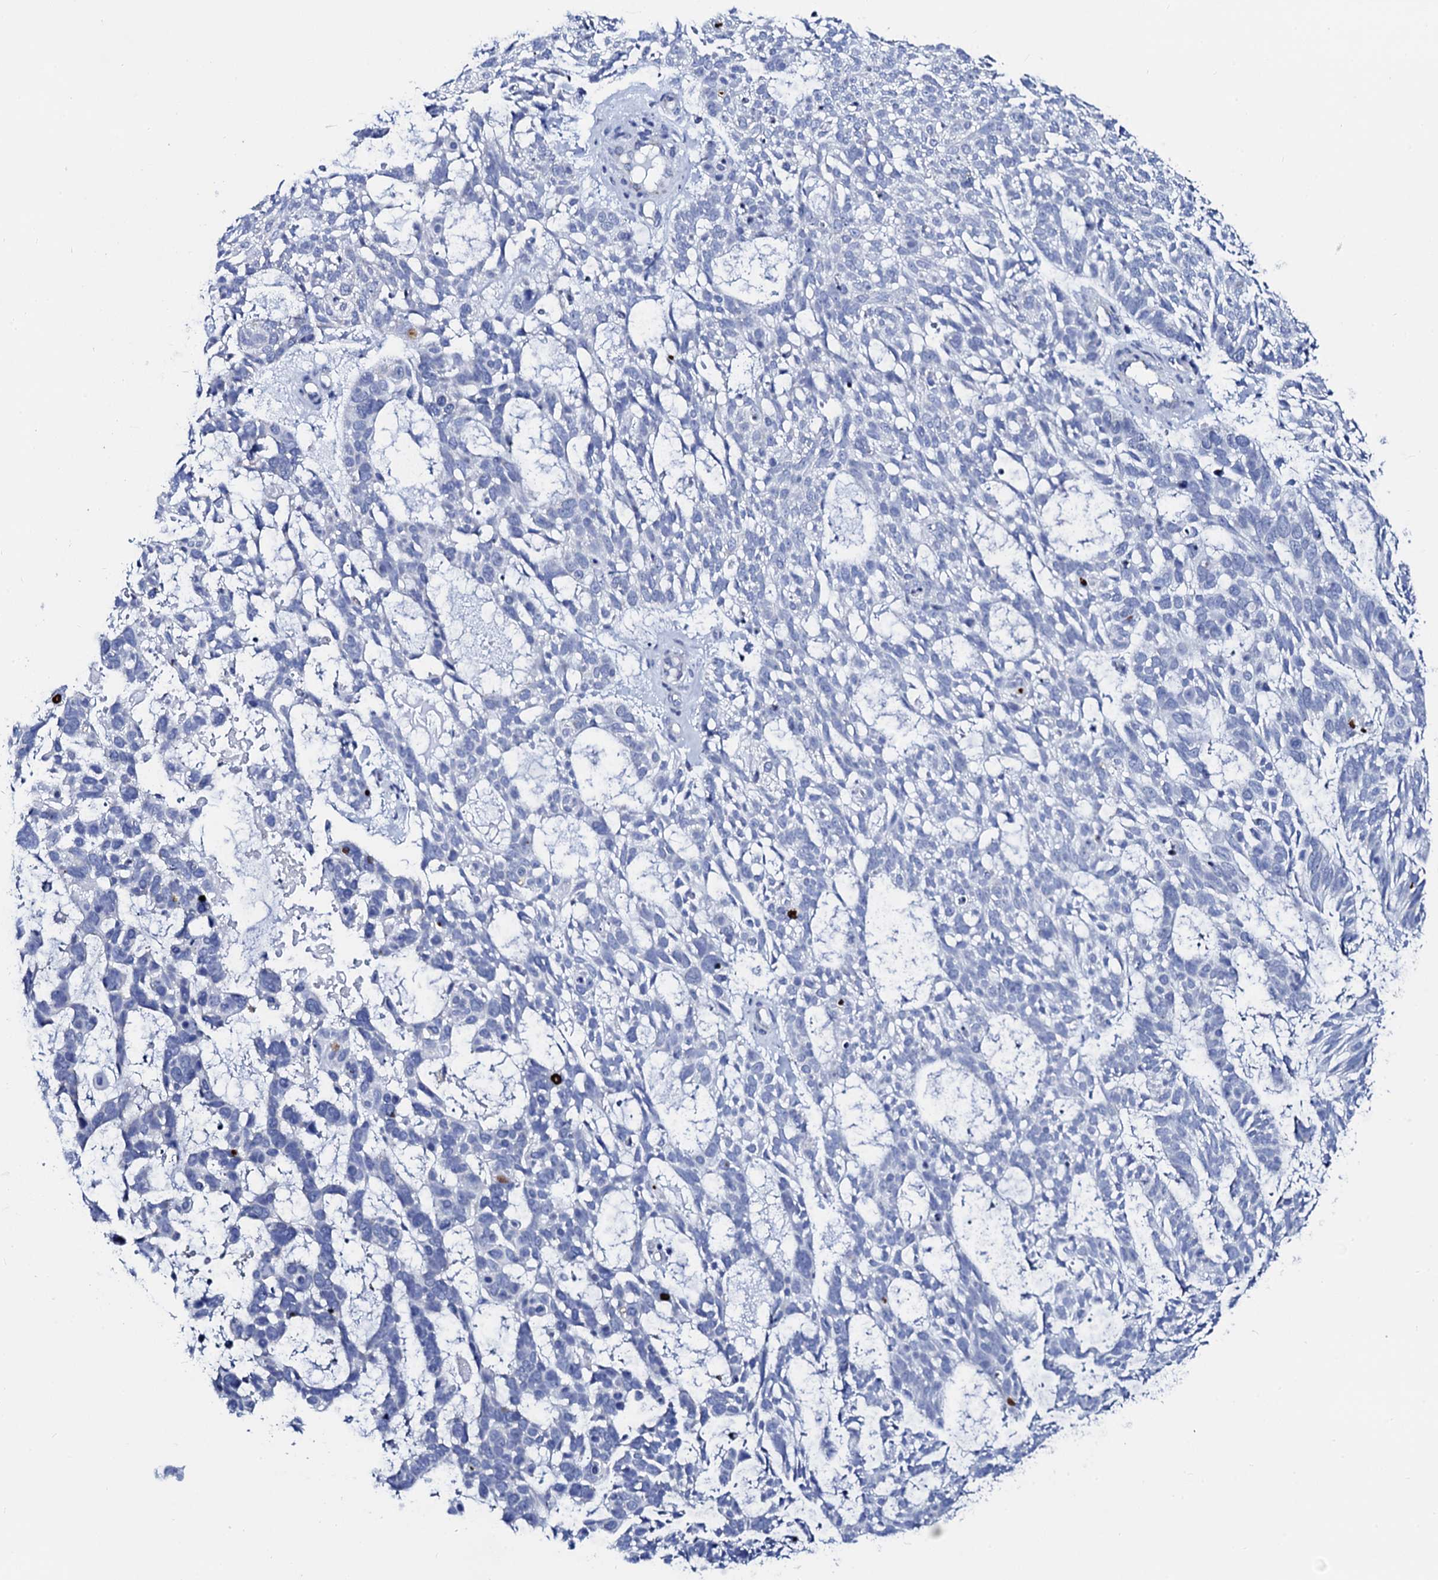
{"staining": {"intensity": "negative", "quantity": "none", "location": "none"}, "tissue": "skin cancer", "cell_type": "Tumor cells", "image_type": "cancer", "snomed": [{"axis": "morphology", "description": "Basal cell carcinoma"}, {"axis": "topography", "description": "Skin"}], "caption": "High magnification brightfield microscopy of skin cancer (basal cell carcinoma) stained with DAB (brown) and counterstained with hematoxylin (blue): tumor cells show no significant positivity.", "gene": "ACADSB", "patient": {"sex": "male", "age": 88}}